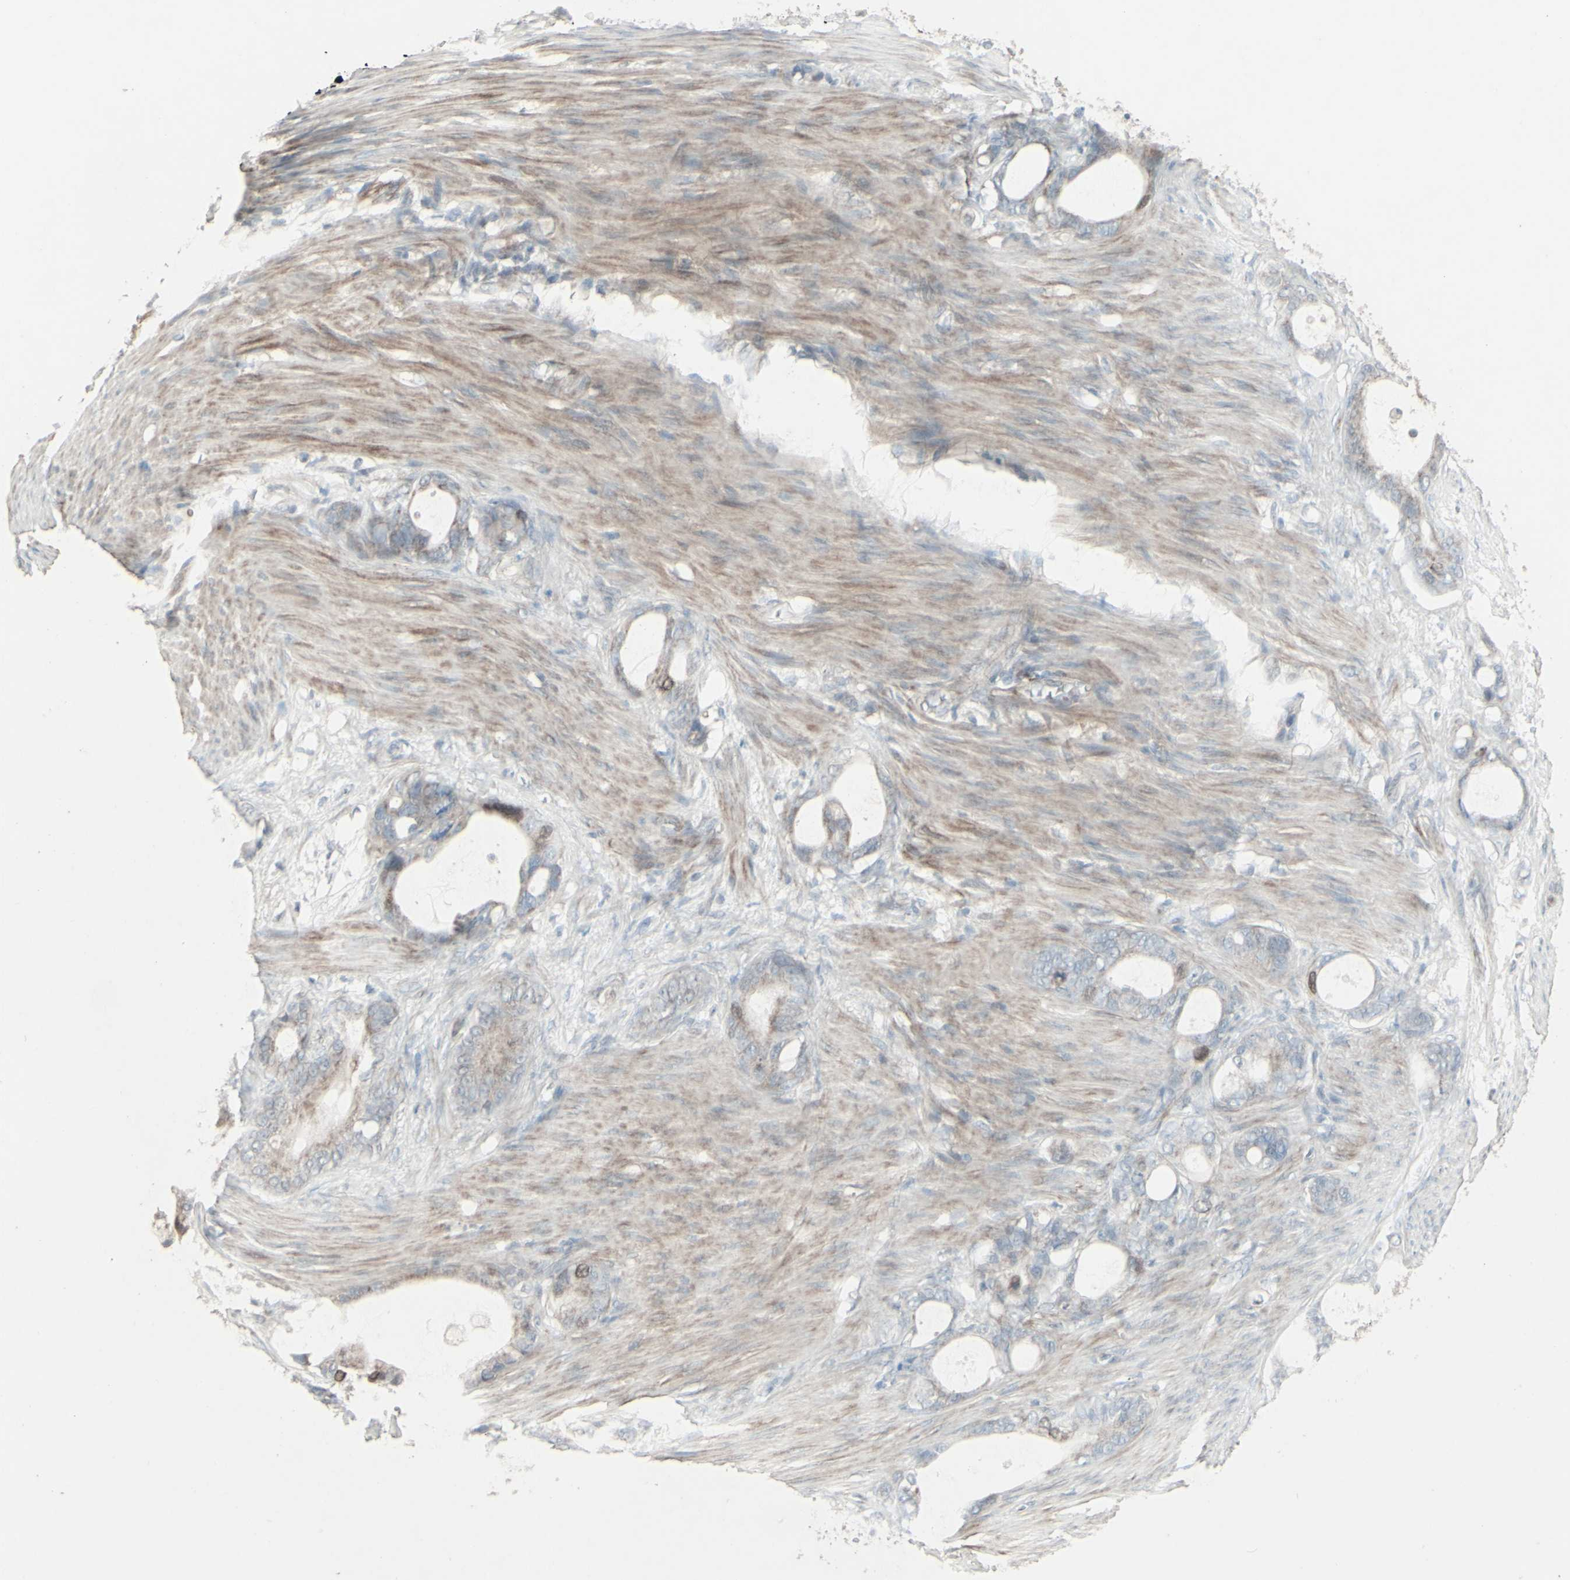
{"staining": {"intensity": "weak", "quantity": "25%-75%", "location": "cytoplasmic/membranous"}, "tissue": "stomach cancer", "cell_type": "Tumor cells", "image_type": "cancer", "snomed": [{"axis": "morphology", "description": "Adenocarcinoma, NOS"}, {"axis": "topography", "description": "Stomach"}], "caption": "Immunohistochemistry (IHC) (DAB (3,3'-diaminobenzidine)) staining of human stomach cancer (adenocarcinoma) shows weak cytoplasmic/membranous protein staining in approximately 25%-75% of tumor cells.", "gene": "GMNN", "patient": {"sex": "female", "age": 75}}